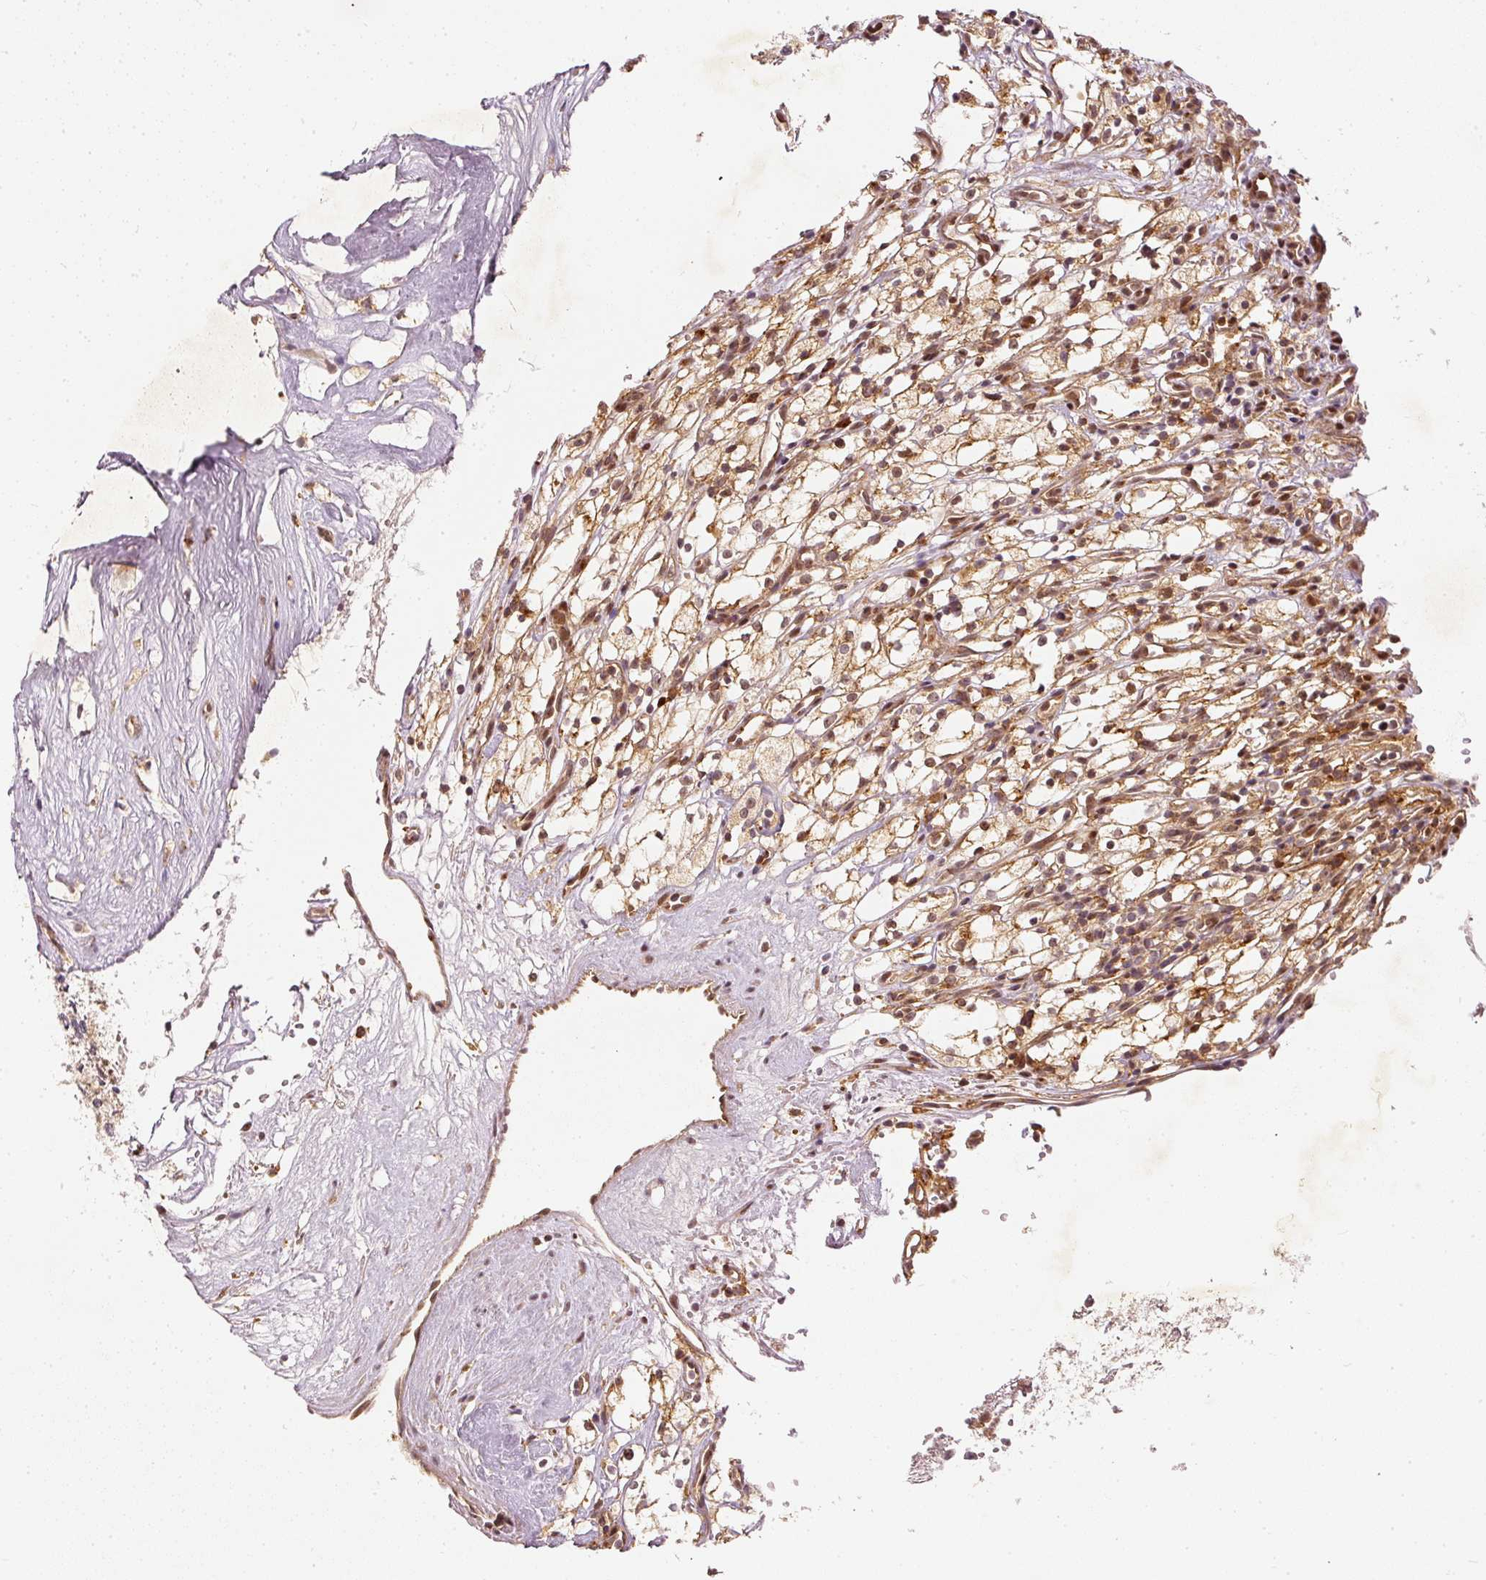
{"staining": {"intensity": "moderate", "quantity": ">75%", "location": "cytoplasmic/membranous,nuclear"}, "tissue": "renal cancer", "cell_type": "Tumor cells", "image_type": "cancer", "snomed": [{"axis": "morphology", "description": "Adenocarcinoma, NOS"}, {"axis": "topography", "description": "Kidney"}], "caption": "This histopathology image exhibits IHC staining of human renal adenocarcinoma, with medium moderate cytoplasmic/membranous and nuclear staining in approximately >75% of tumor cells.", "gene": "ZNF580", "patient": {"sex": "male", "age": 59}}